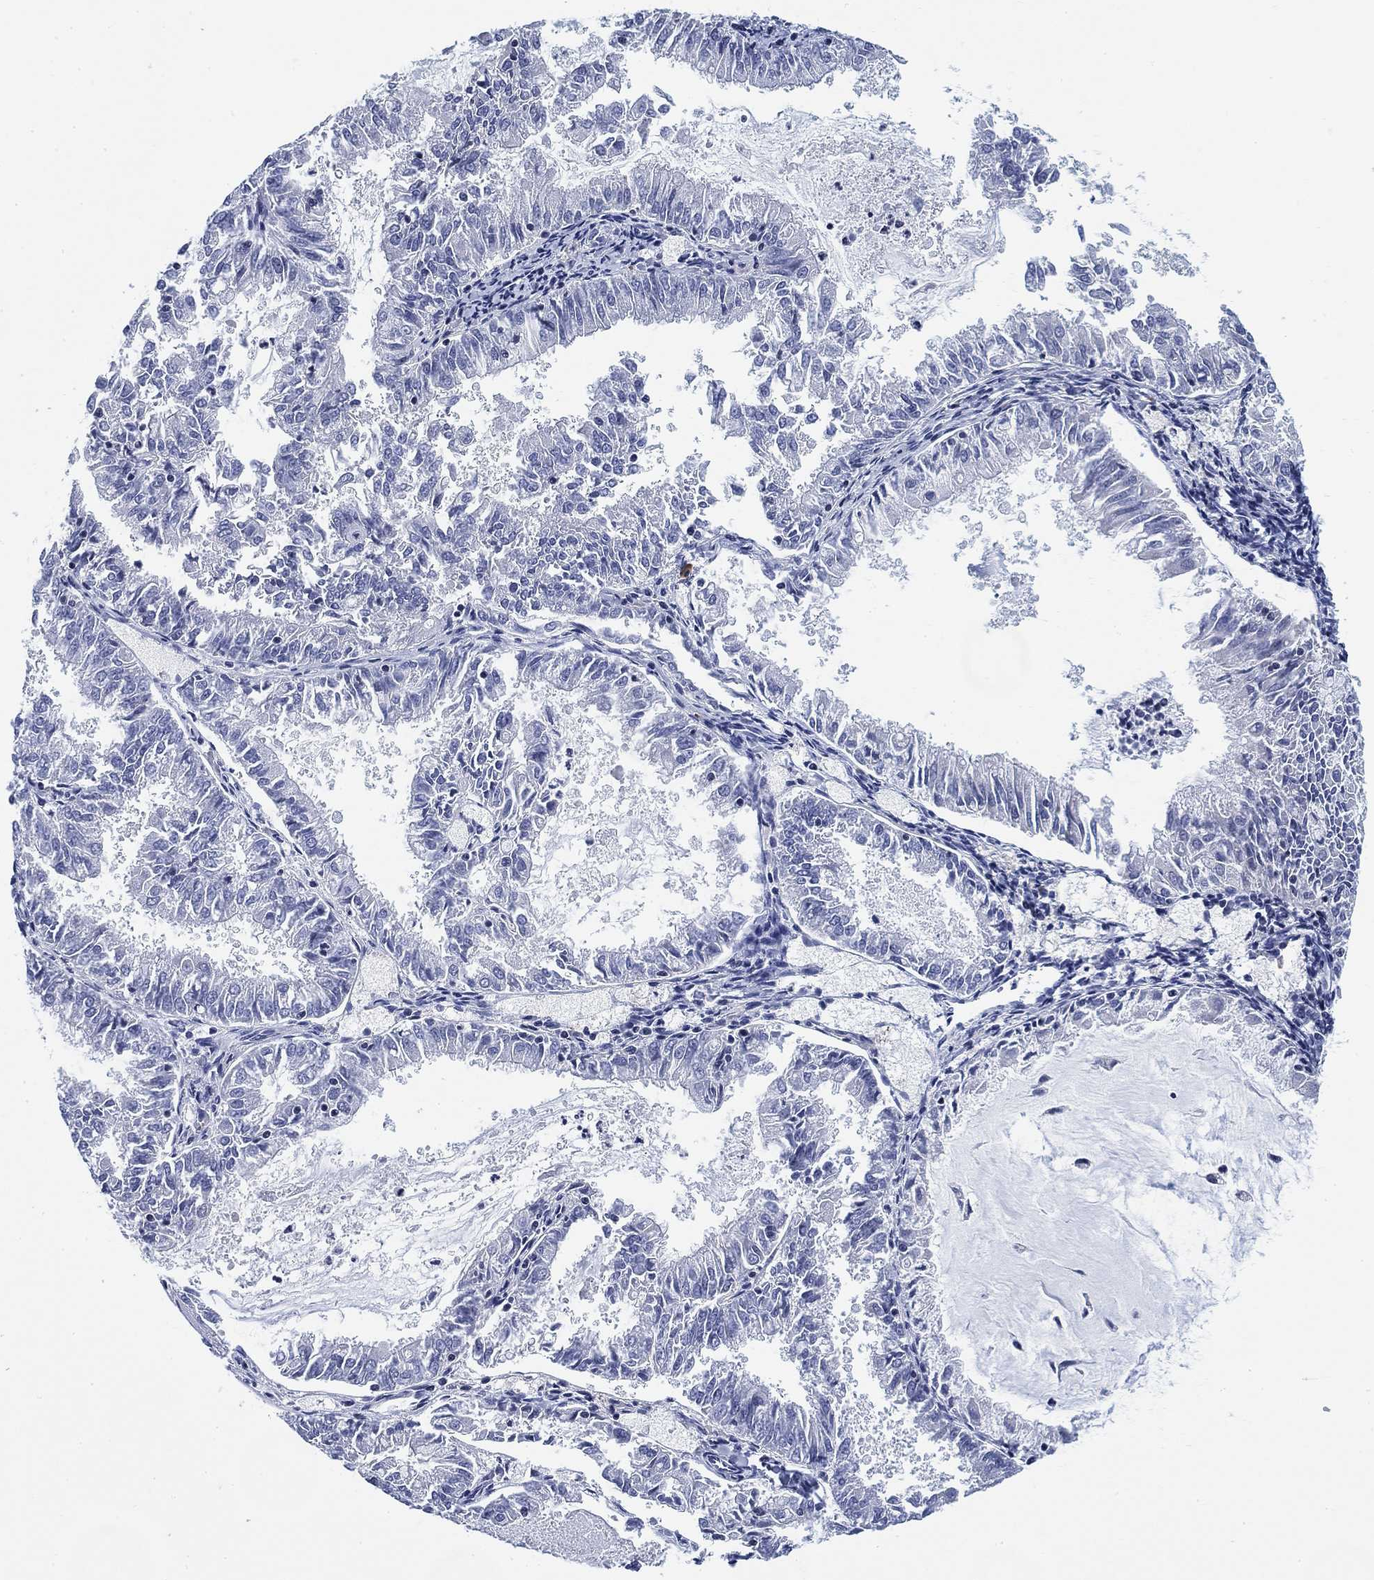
{"staining": {"intensity": "negative", "quantity": "none", "location": "none"}, "tissue": "endometrial cancer", "cell_type": "Tumor cells", "image_type": "cancer", "snomed": [{"axis": "morphology", "description": "Adenocarcinoma, NOS"}, {"axis": "topography", "description": "Endometrium"}], "caption": "Human endometrial cancer stained for a protein using immunohistochemistry (IHC) shows no positivity in tumor cells.", "gene": "FYB1", "patient": {"sex": "female", "age": 57}}